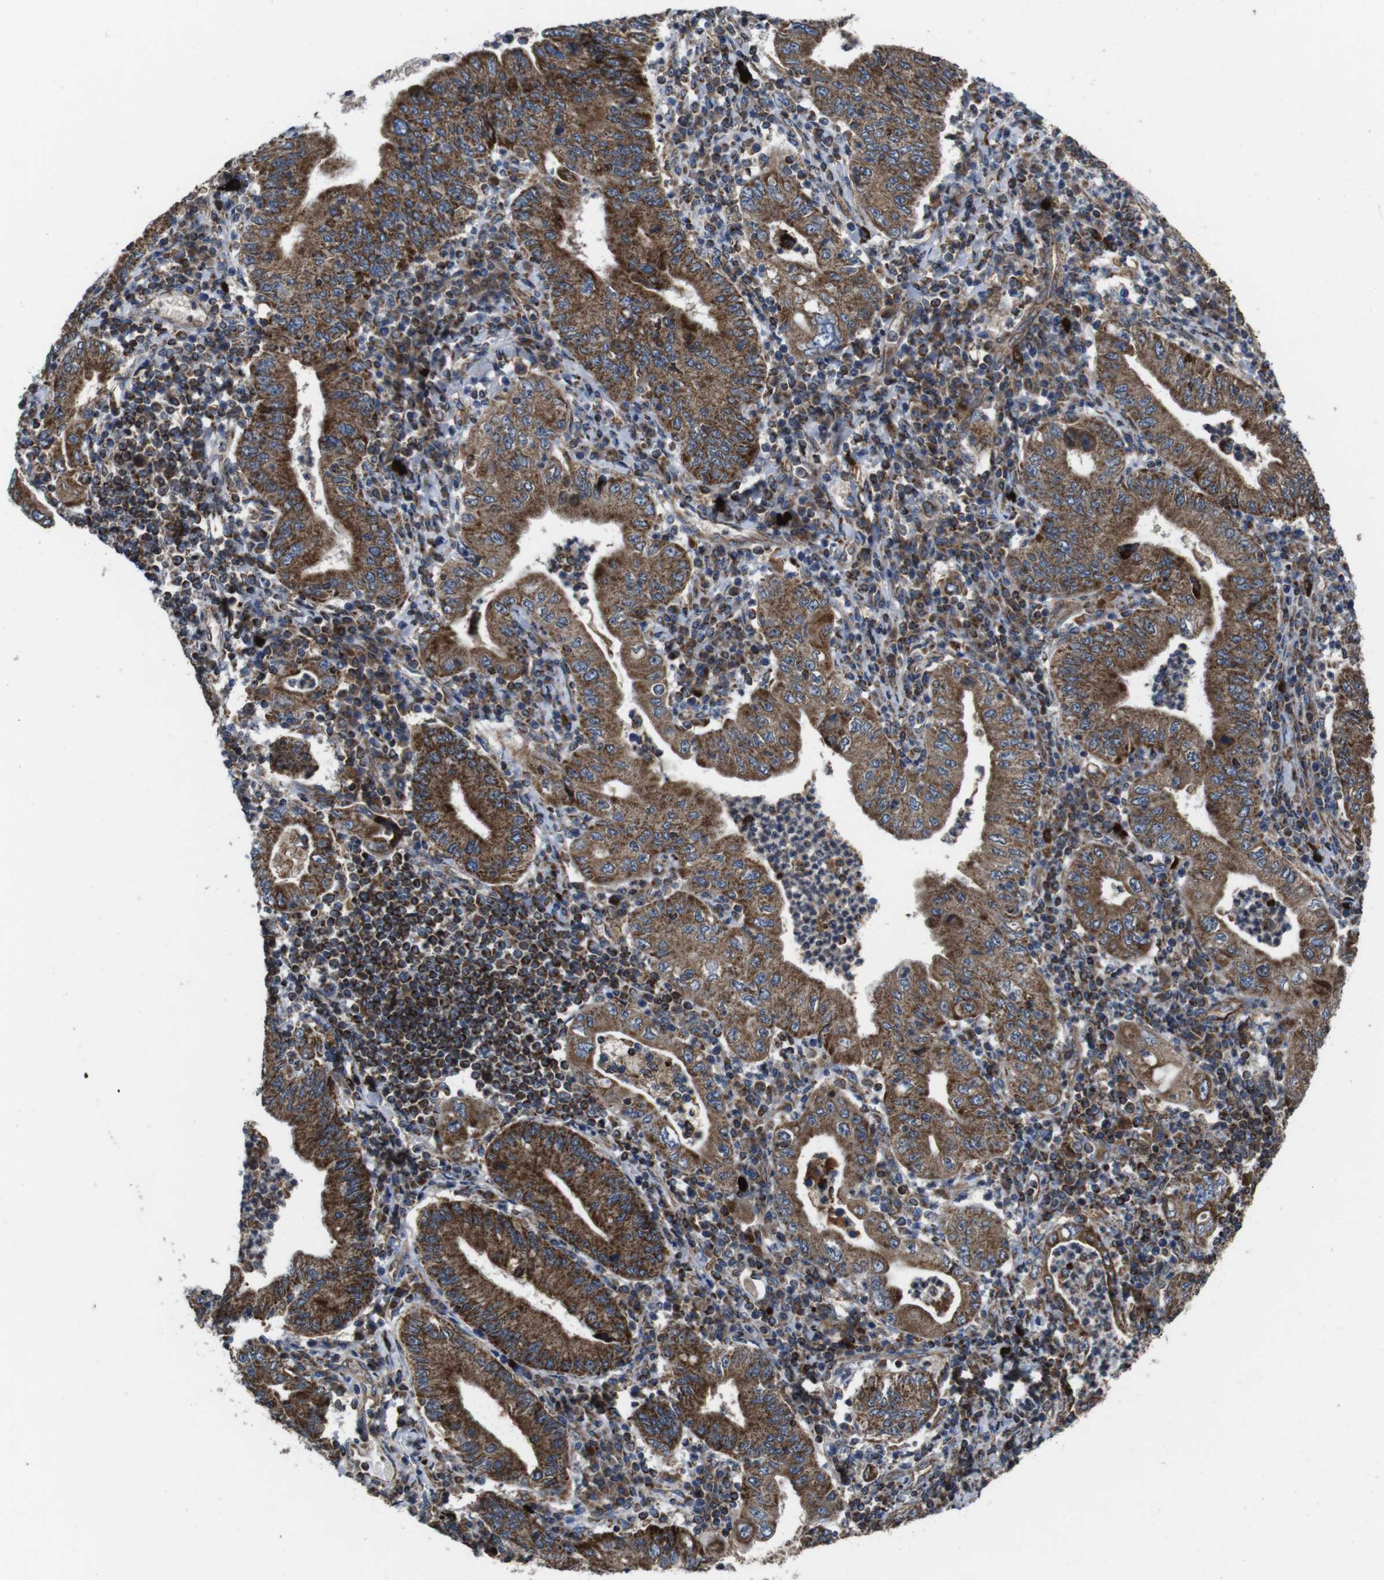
{"staining": {"intensity": "moderate", "quantity": ">75%", "location": "cytoplasmic/membranous"}, "tissue": "stomach cancer", "cell_type": "Tumor cells", "image_type": "cancer", "snomed": [{"axis": "morphology", "description": "Normal tissue, NOS"}, {"axis": "morphology", "description": "Adenocarcinoma, NOS"}, {"axis": "topography", "description": "Esophagus"}, {"axis": "topography", "description": "Stomach, upper"}, {"axis": "topography", "description": "Peripheral nerve tissue"}], "caption": "Adenocarcinoma (stomach) stained with a brown dye displays moderate cytoplasmic/membranous positive expression in approximately >75% of tumor cells.", "gene": "HK1", "patient": {"sex": "male", "age": 62}}